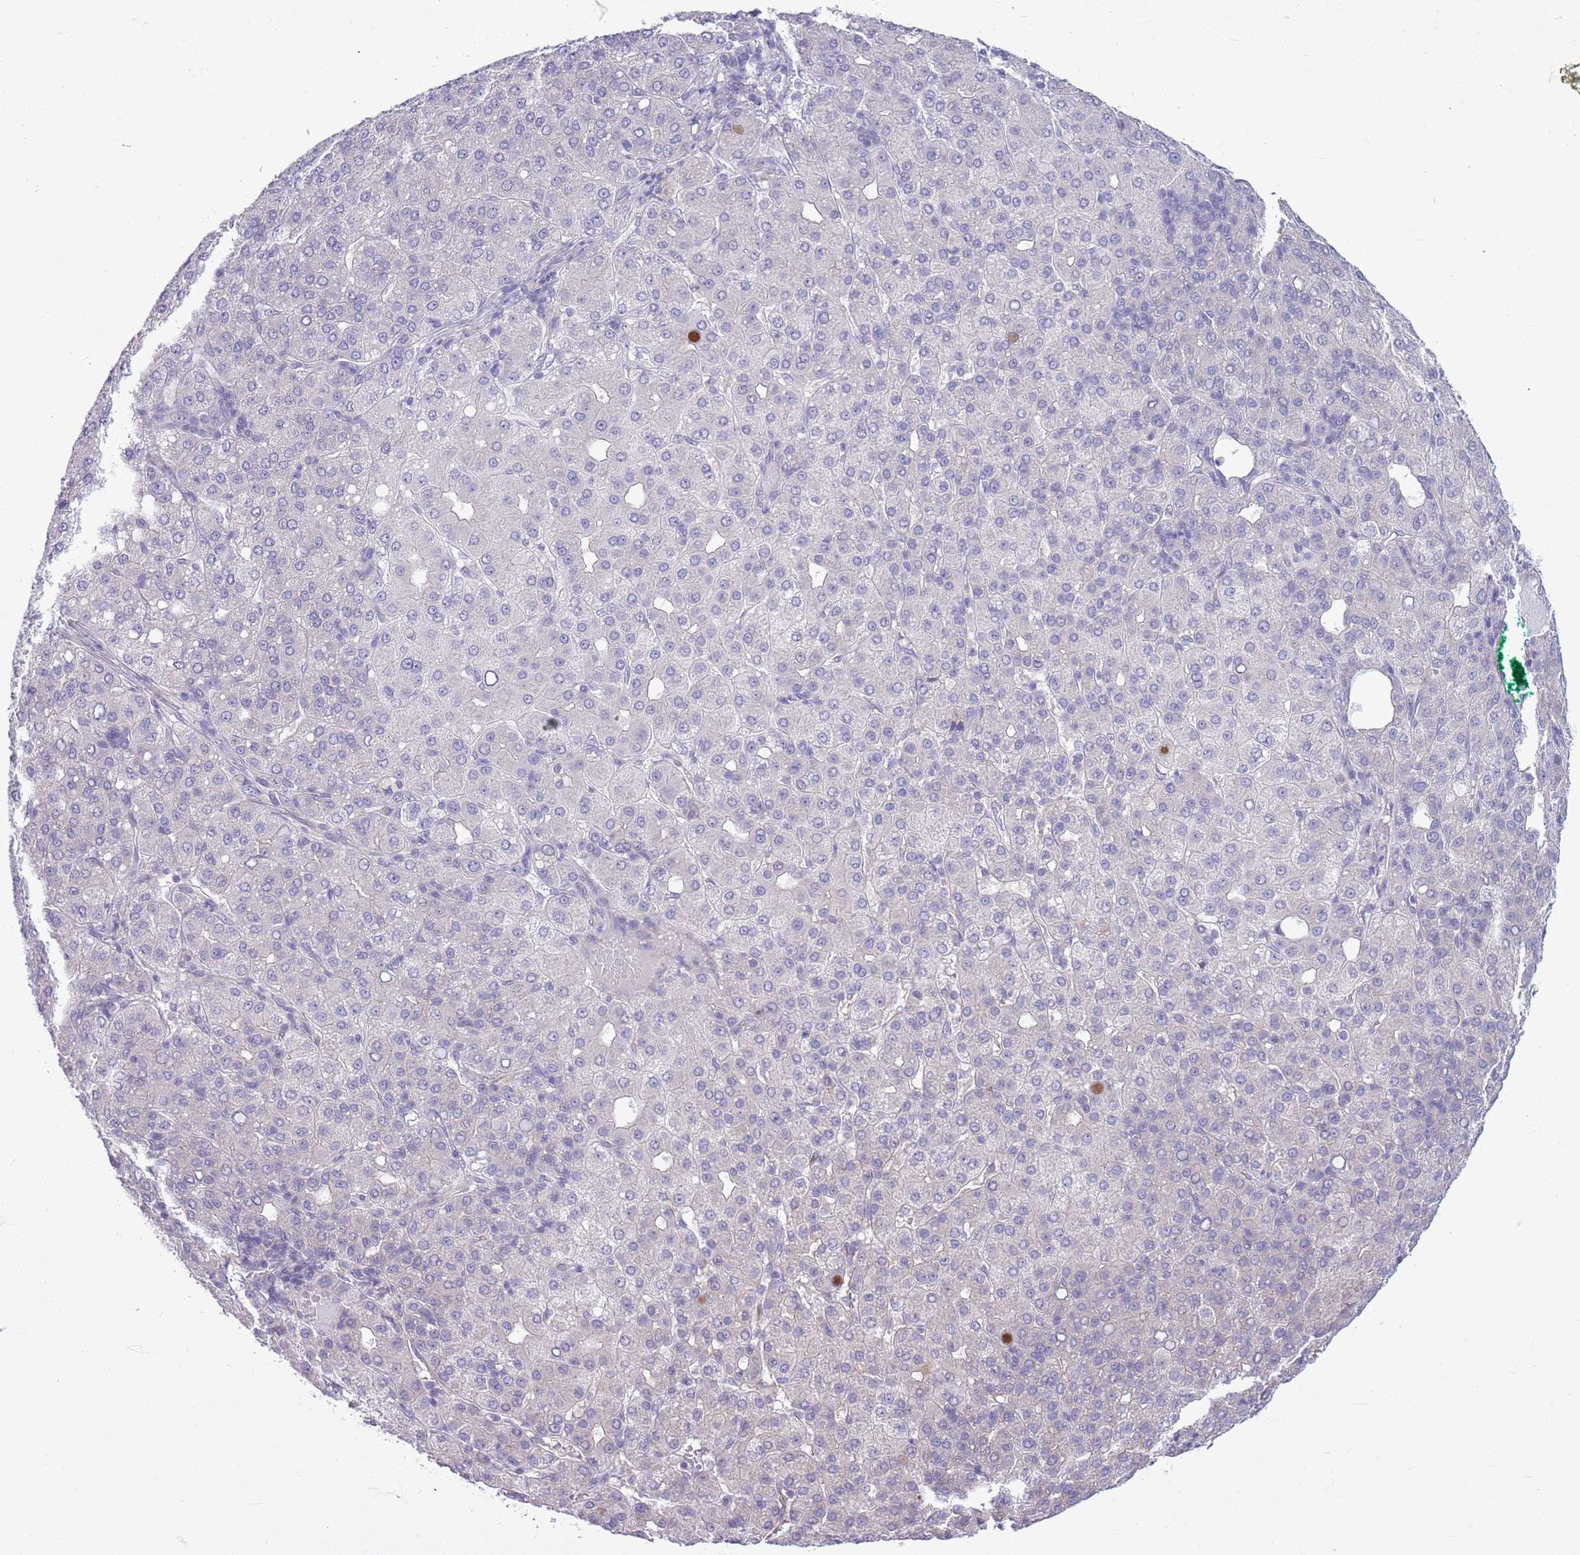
{"staining": {"intensity": "negative", "quantity": "none", "location": "none"}, "tissue": "liver cancer", "cell_type": "Tumor cells", "image_type": "cancer", "snomed": [{"axis": "morphology", "description": "Carcinoma, Hepatocellular, NOS"}, {"axis": "topography", "description": "Liver"}], "caption": "This micrograph is of liver cancer stained with immunohistochemistry (IHC) to label a protein in brown with the nuclei are counter-stained blue. There is no positivity in tumor cells. Nuclei are stained in blue.", "gene": "PARP8", "patient": {"sex": "male", "age": 65}}